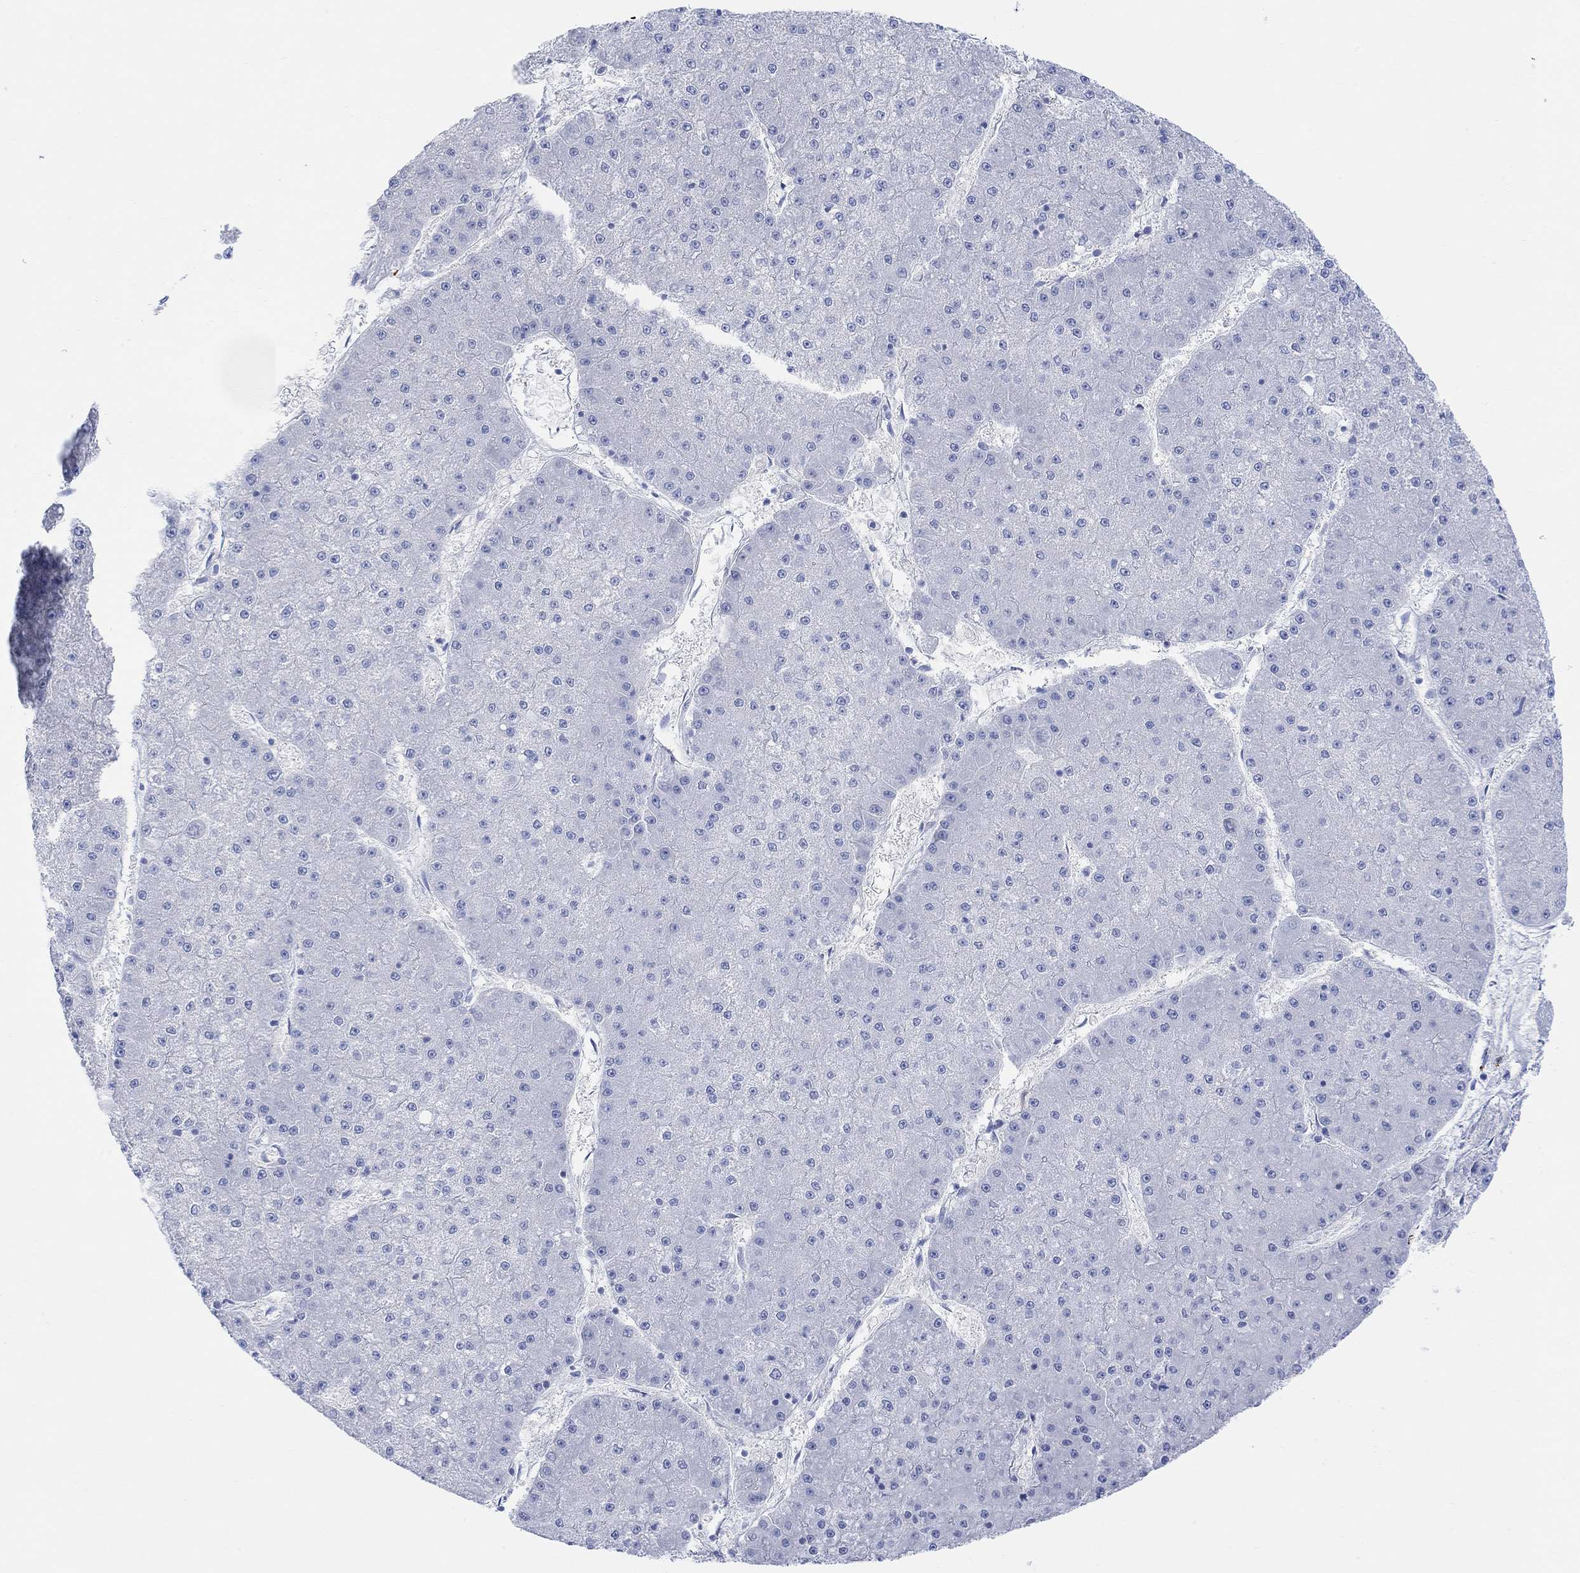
{"staining": {"intensity": "negative", "quantity": "none", "location": "none"}, "tissue": "liver cancer", "cell_type": "Tumor cells", "image_type": "cancer", "snomed": [{"axis": "morphology", "description": "Carcinoma, Hepatocellular, NOS"}, {"axis": "topography", "description": "Liver"}], "caption": "Image shows no protein staining in tumor cells of liver cancer tissue.", "gene": "GNG13", "patient": {"sex": "male", "age": 73}}